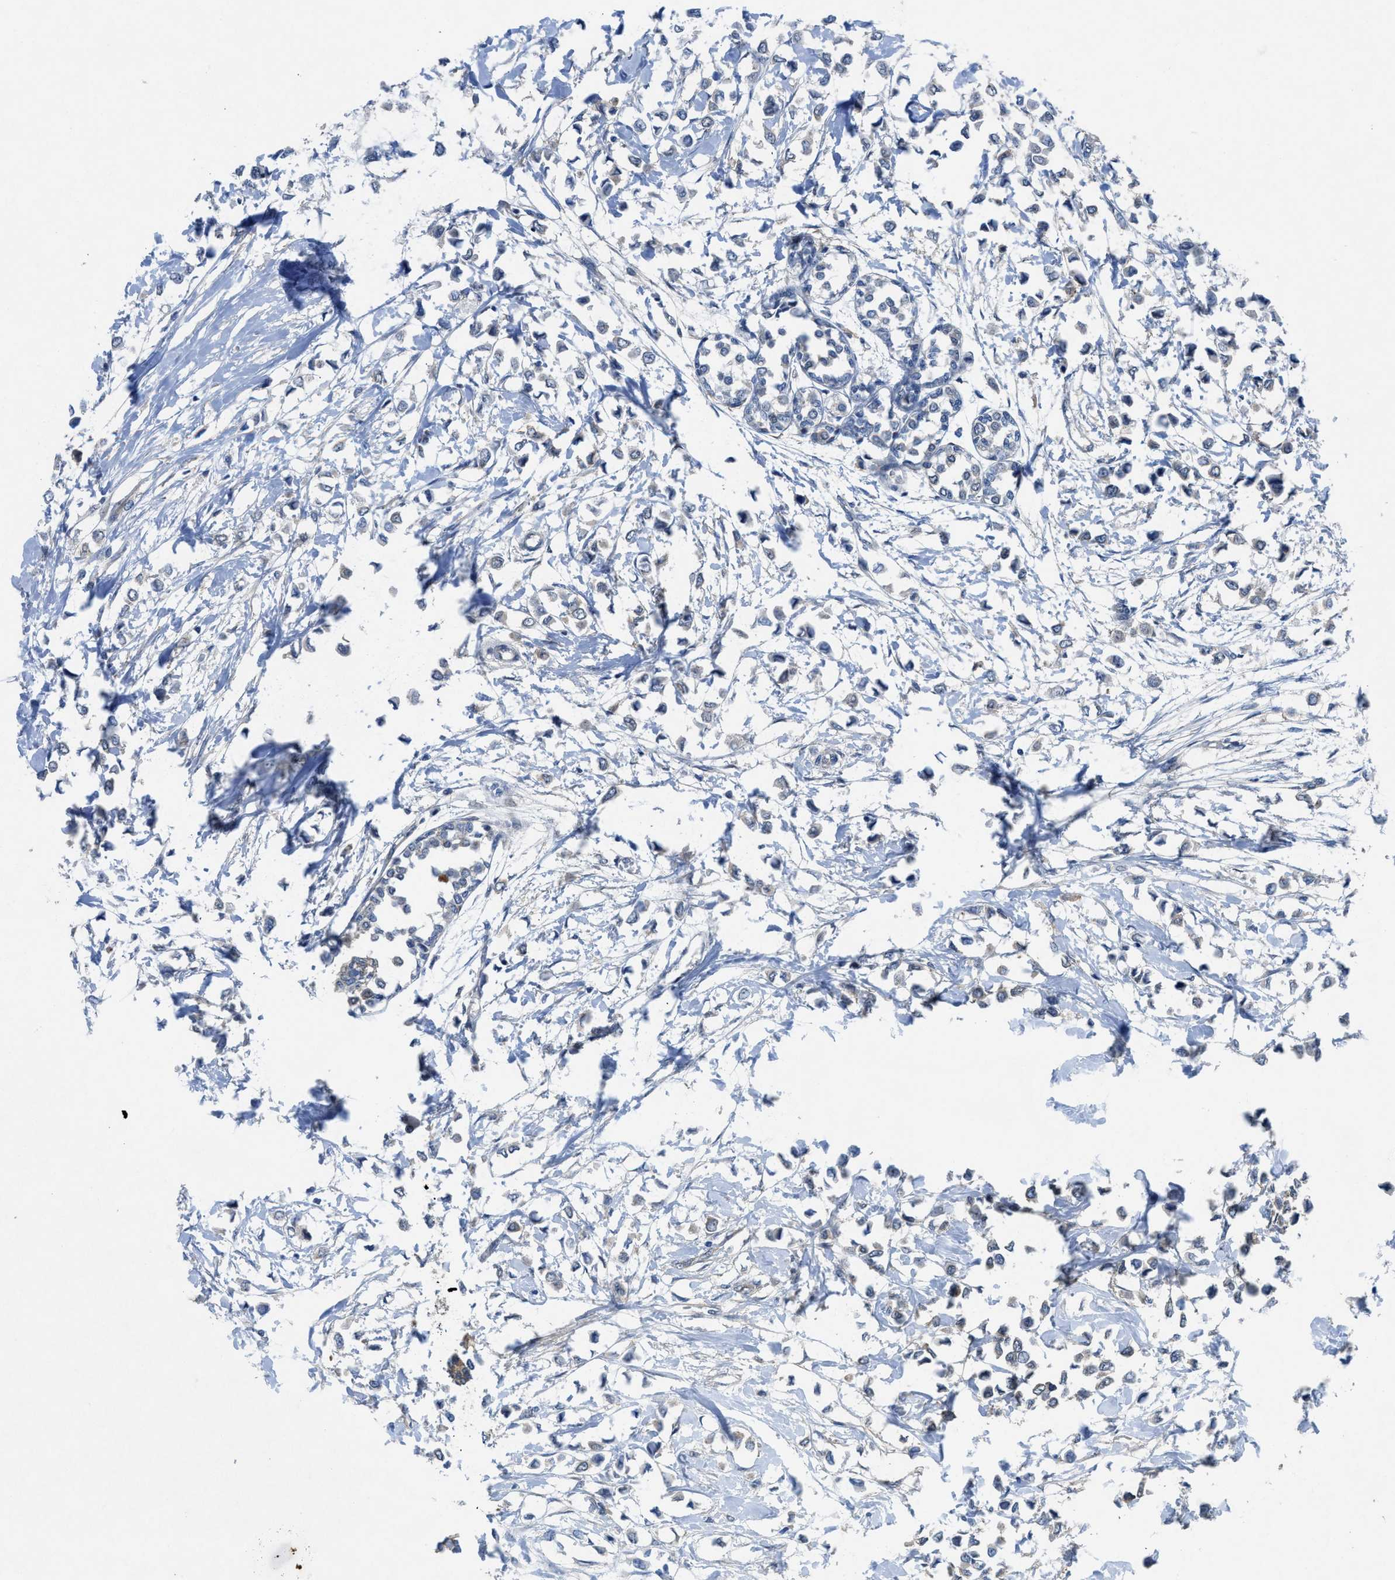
{"staining": {"intensity": "negative", "quantity": "none", "location": "none"}, "tissue": "breast cancer", "cell_type": "Tumor cells", "image_type": "cancer", "snomed": [{"axis": "morphology", "description": "Lobular carcinoma"}, {"axis": "topography", "description": "Breast"}], "caption": "Immunohistochemistry (IHC) micrograph of human lobular carcinoma (breast) stained for a protein (brown), which displays no expression in tumor cells.", "gene": "PANX1", "patient": {"sex": "female", "age": 51}}